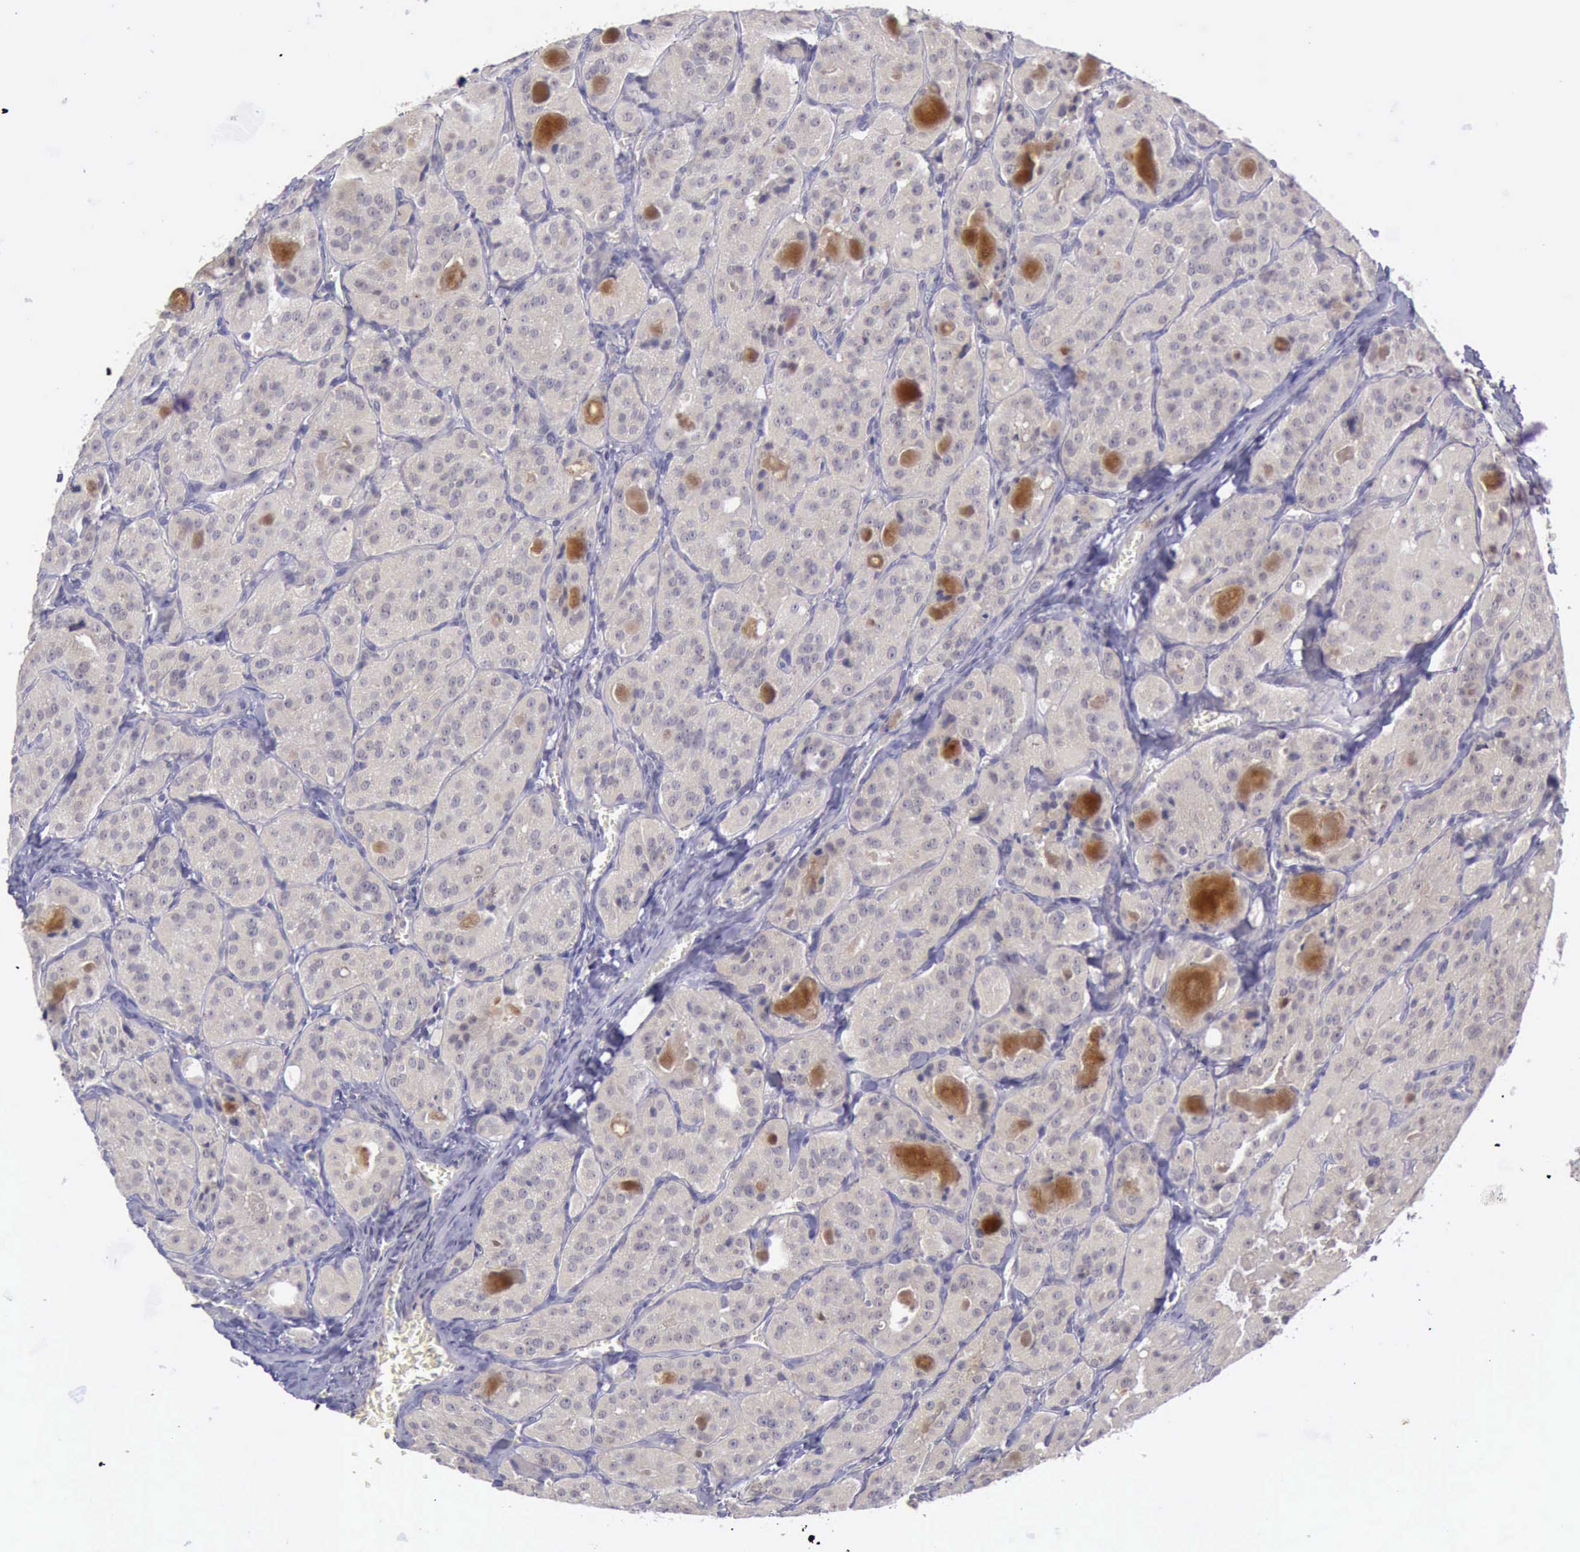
{"staining": {"intensity": "negative", "quantity": "none", "location": "none"}, "tissue": "thyroid cancer", "cell_type": "Tumor cells", "image_type": "cancer", "snomed": [{"axis": "morphology", "description": "Carcinoma, NOS"}, {"axis": "topography", "description": "Thyroid gland"}], "caption": "IHC histopathology image of neoplastic tissue: thyroid cancer (carcinoma) stained with DAB reveals no significant protein positivity in tumor cells.", "gene": "ARNT2", "patient": {"sex": "male", "age": 76}}